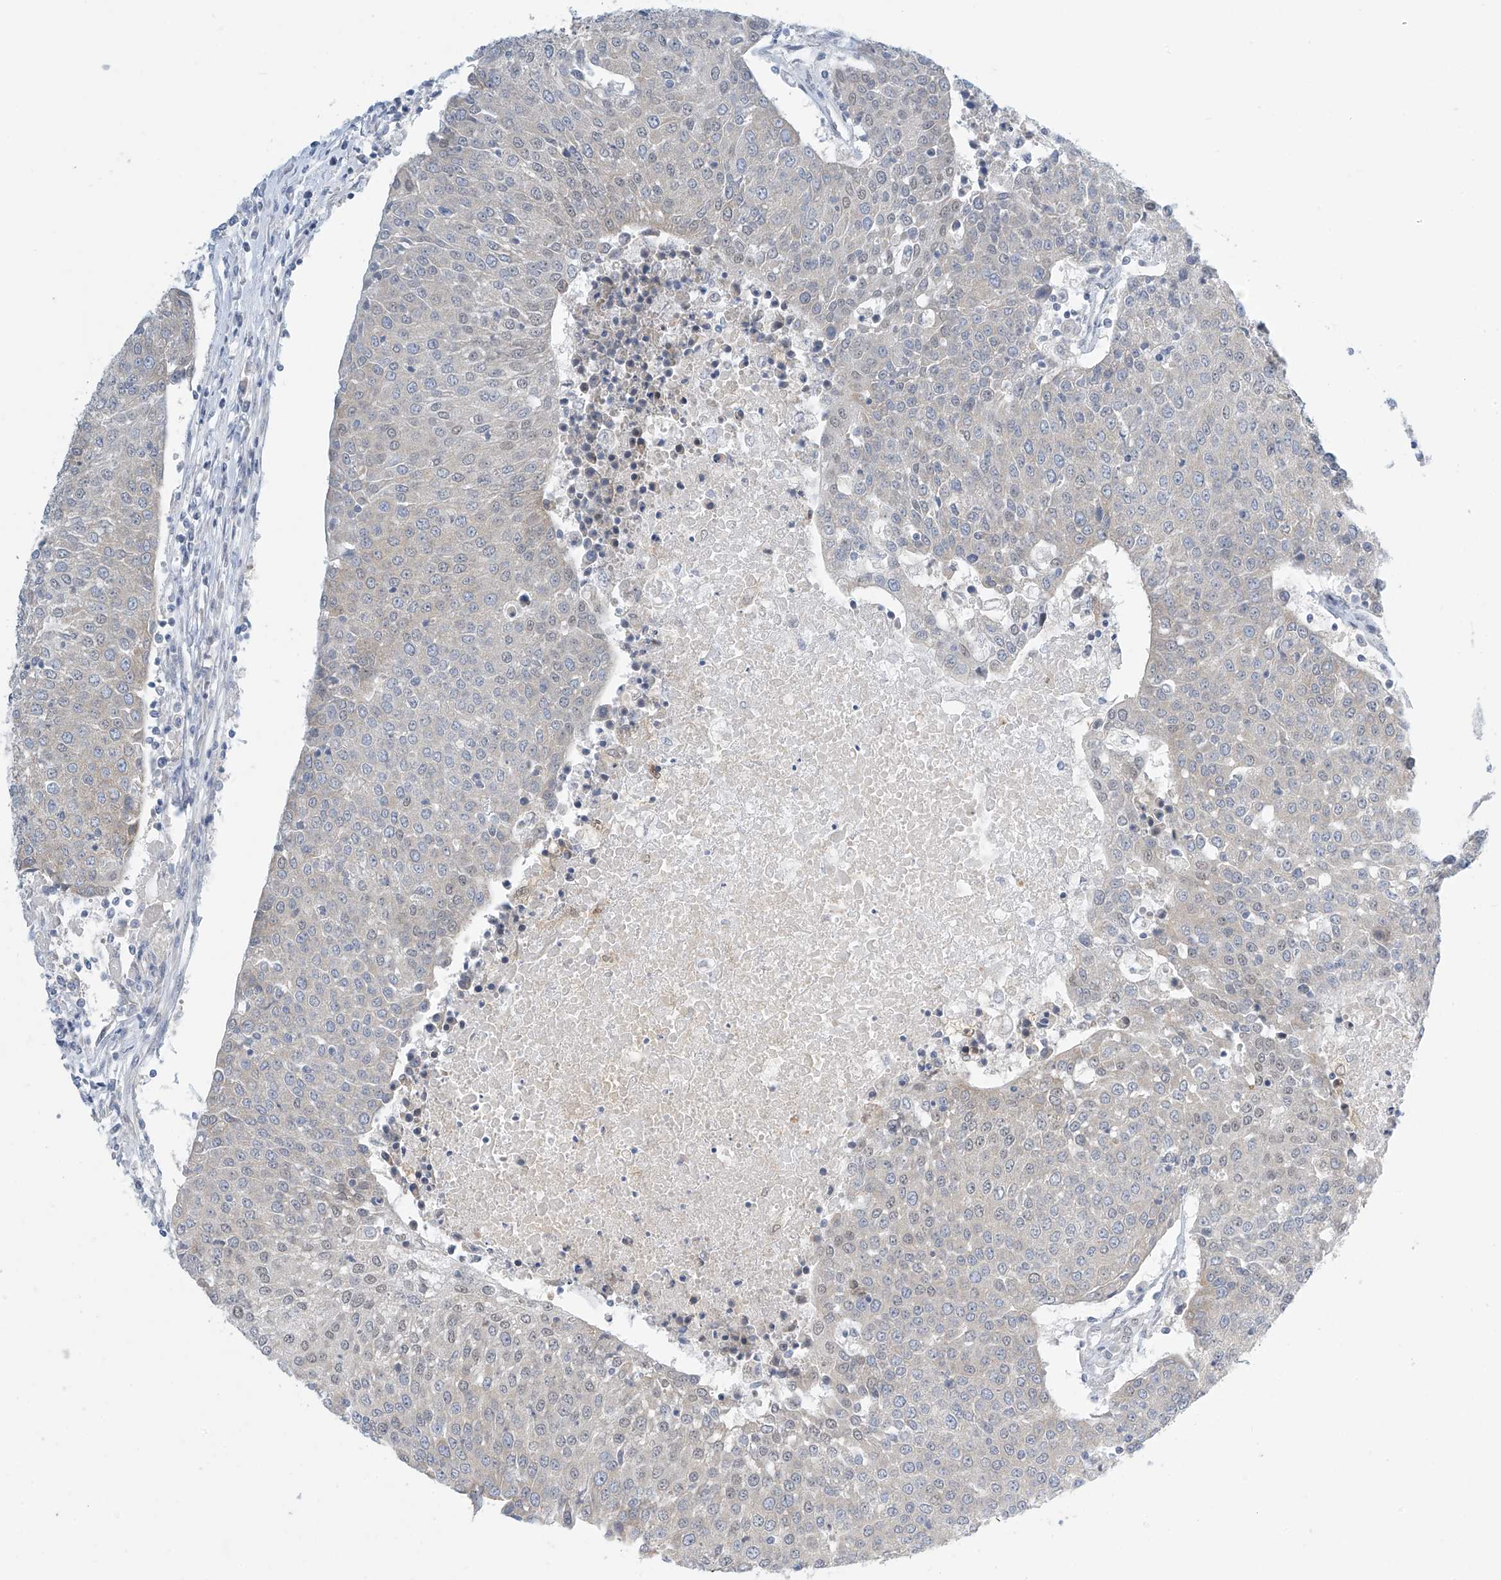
{"staining": {"intensity": "negative", "quantity": "none", "location": "none"}, "tissue": "urothelial cancer", "cell_type": "Tumor cells", "image_type": "cancer", "snomed": [{"axis": "morphology", "description": "Urothelial carcinoma, High grade"}, {"axis": "topography", "description": "Urinary bladder"}], "caption": "Tumor cells are negative for protein expression in human urothelial cancer.", "gene": "APLF", "patient": {"sex": "female", "age": 85}}